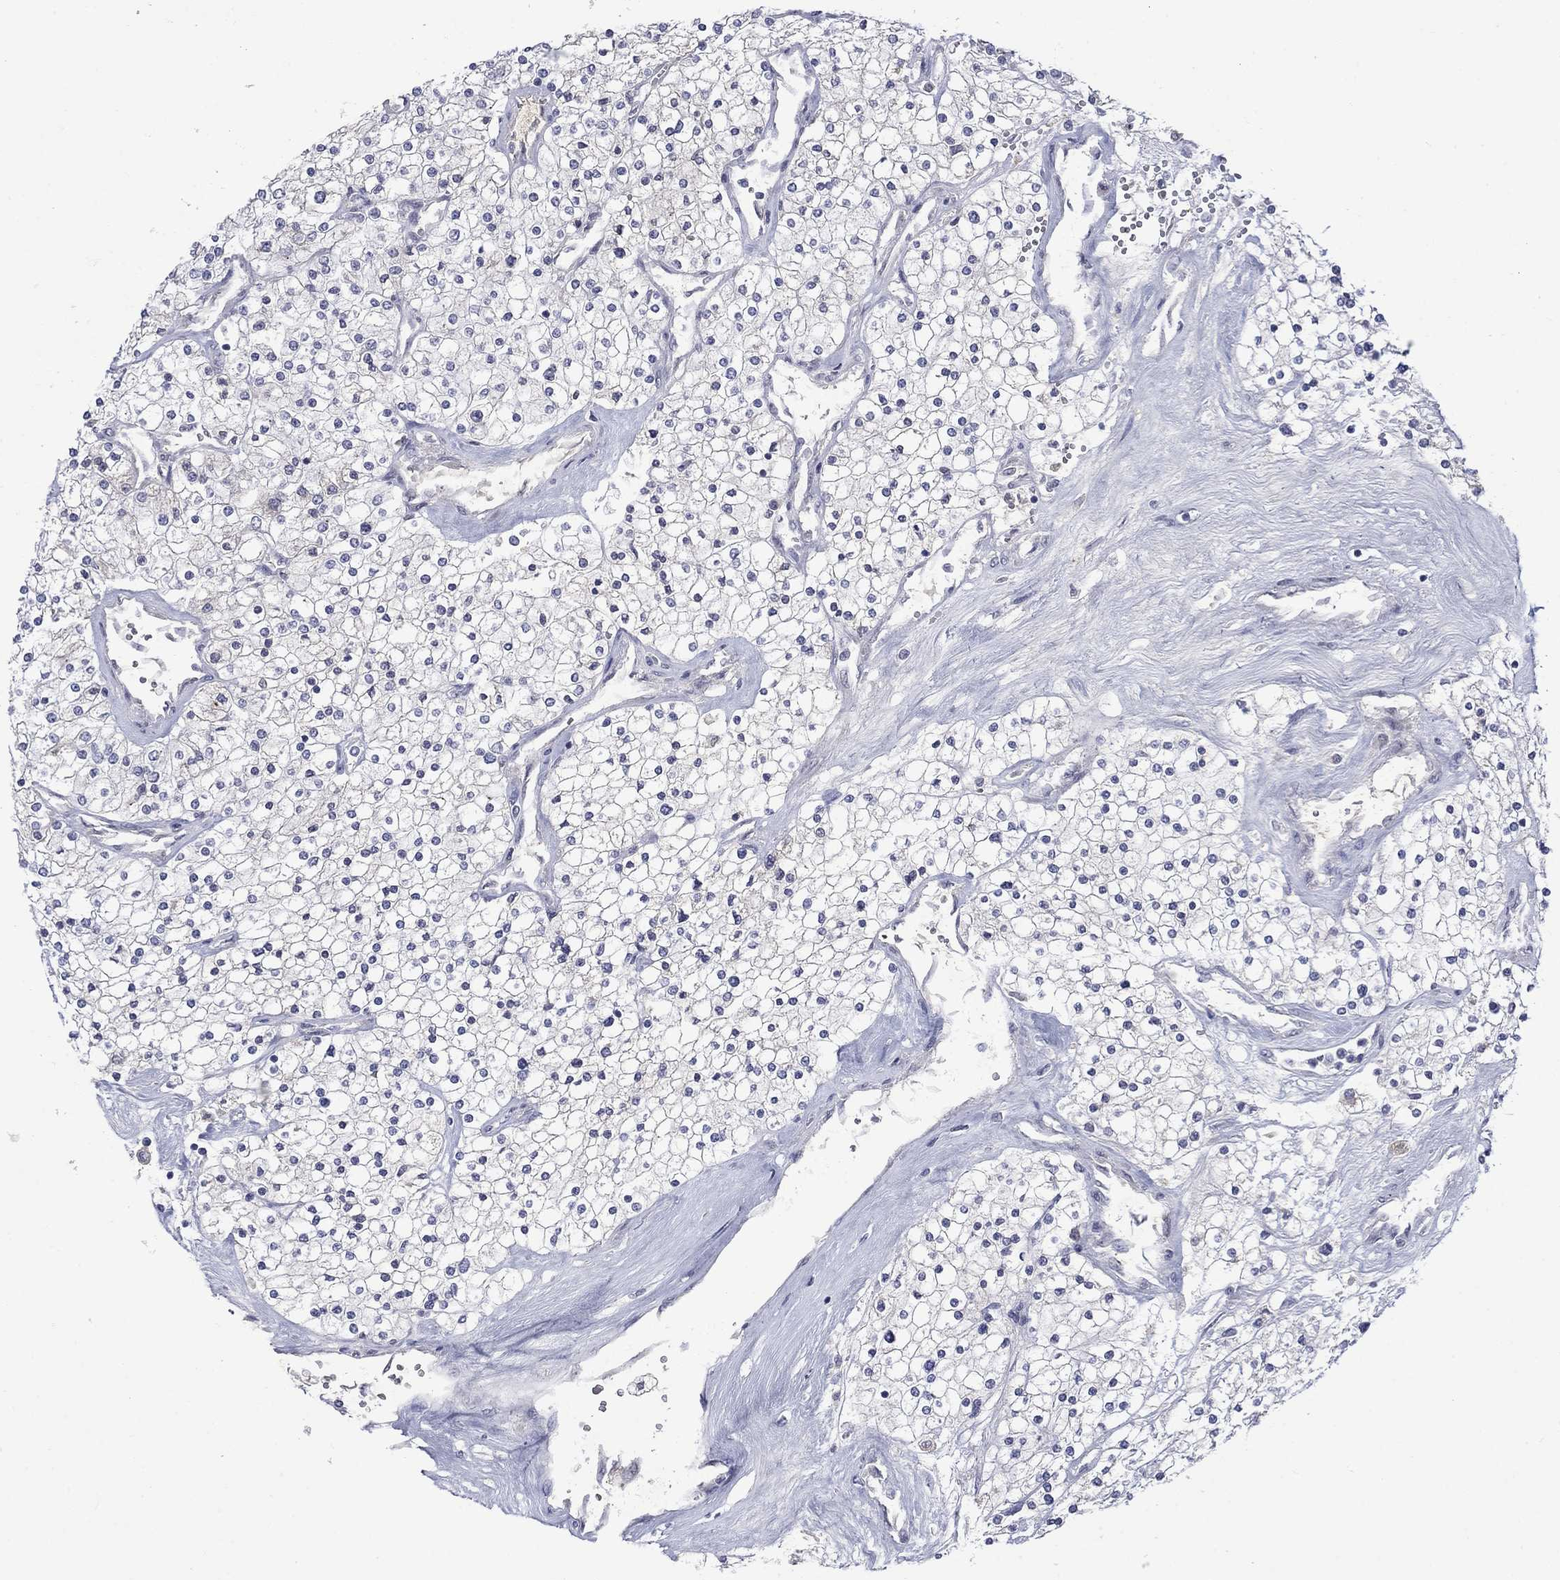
{"staining": {"intensity": "negative", "quantity": "none", "location": "none"}, "tissue": "renal cancer", "cell_type": "Tumor cells", "image_type": "cancer", "snomed": [{"axis": "morphology", "description": "Adenocarcinoma, NOS"}, {"axis": "topography", "description": "Kidney"}], "caption": "Protein analysis of adenocarcinoma (renal) shows no significant staining in tumor cells.", "gene": "NSMF", "patient": {"sex": "male", "age": 80}}